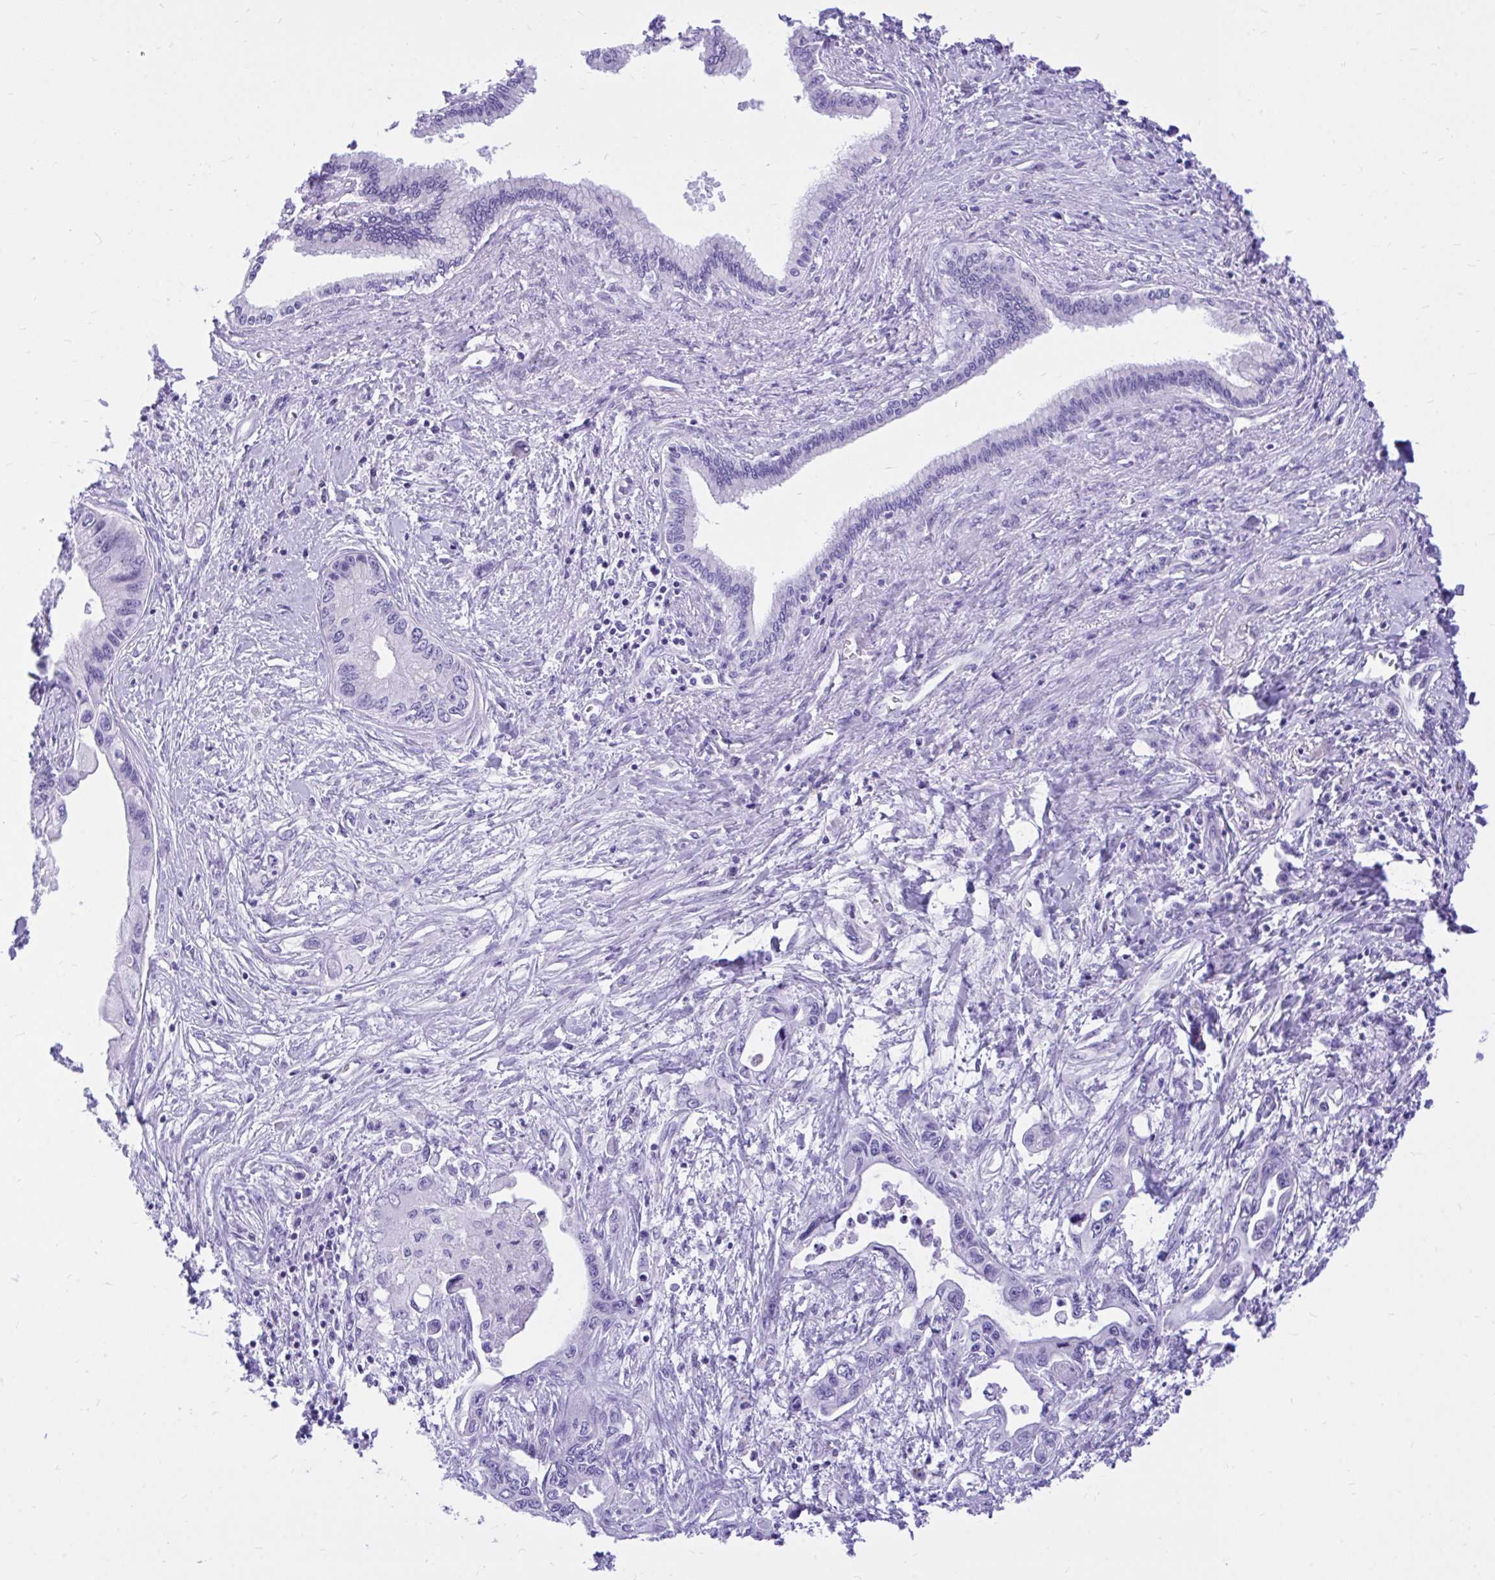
{"staining": {"intensity": "negative", "quantity": "none", "location": "none"}, "tissue": "pancreatic cancer", "cell_type": "Tumor cells", "image_type": "cancer", "snomed": [{"axis": "morphology", "description": "Adenocarcinoma, NOS"}, {"axis": "topography", "description": "Pancreas"}], "caption": "Immunohistochemistry histopathology image of neoplastic tissue: human pancreatic adenocarcinoma stained with DAB (3,3'-diaminobenzidine) reveals no significant protein positivity in tumor cells.", "gene": "MON1A", "patient": {"sex": "male", "age": 61}}